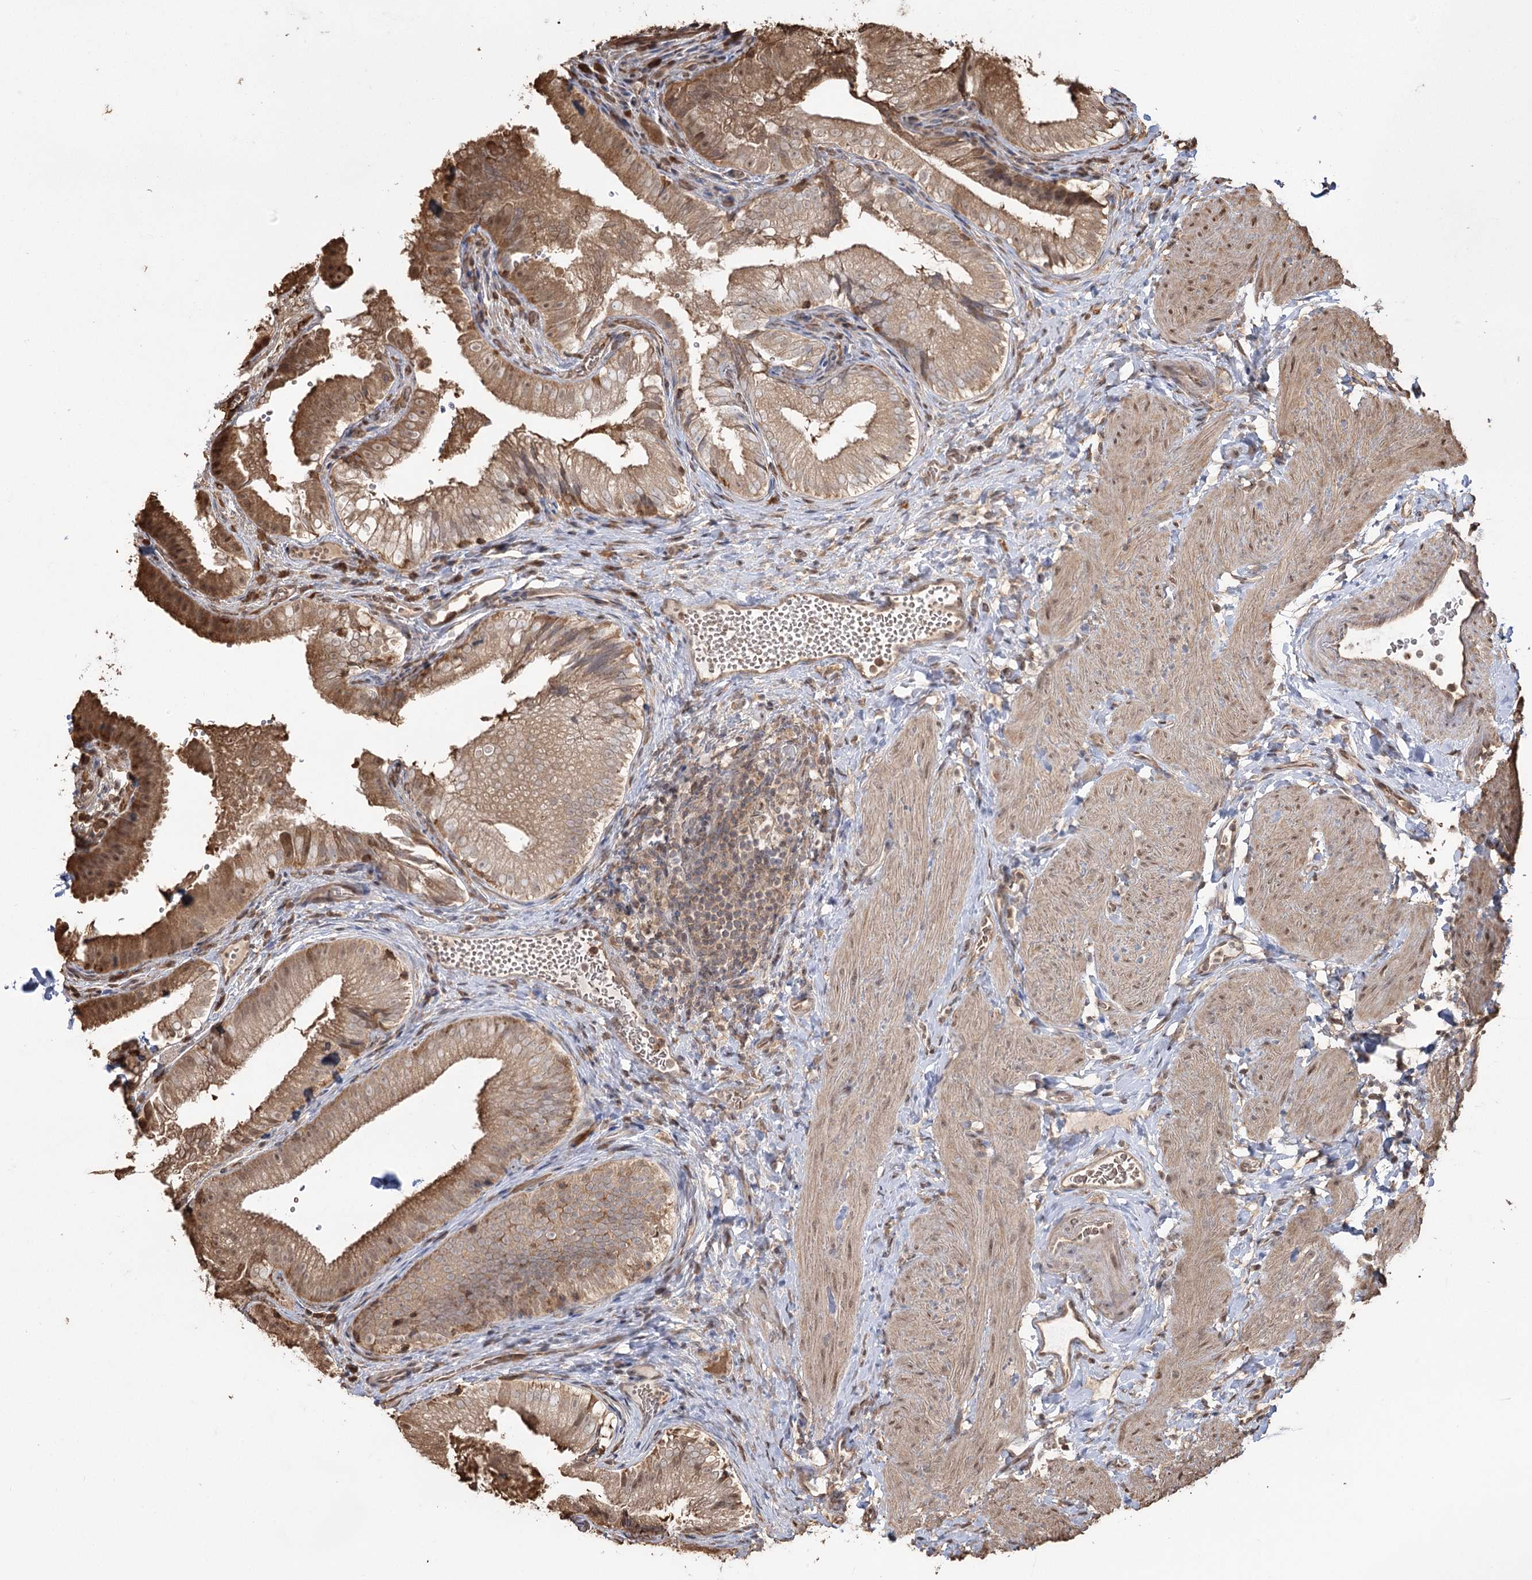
{"staining": {"intensity": "moderate", "quantity": "25%-75%", "location": "cytoplasmic/membranous,nuclear"}, "tissue": "gallbladder", "cell_type": "Glandular cells", "image_type": "normal", "snomed": [{"axis": "morphology", "description": "Normal tissue, NOS"}, {"axis": "topography", "description": "Gallbladder"}], "caption": "Gallbladder stained with a brown dye shows moderate cytoplasmic/membranous,nuclear positive expression in approximately 25%-75% of glandular cells.", "gene": "PLCH1", "patient": {"sex": "female", "age": 30}}